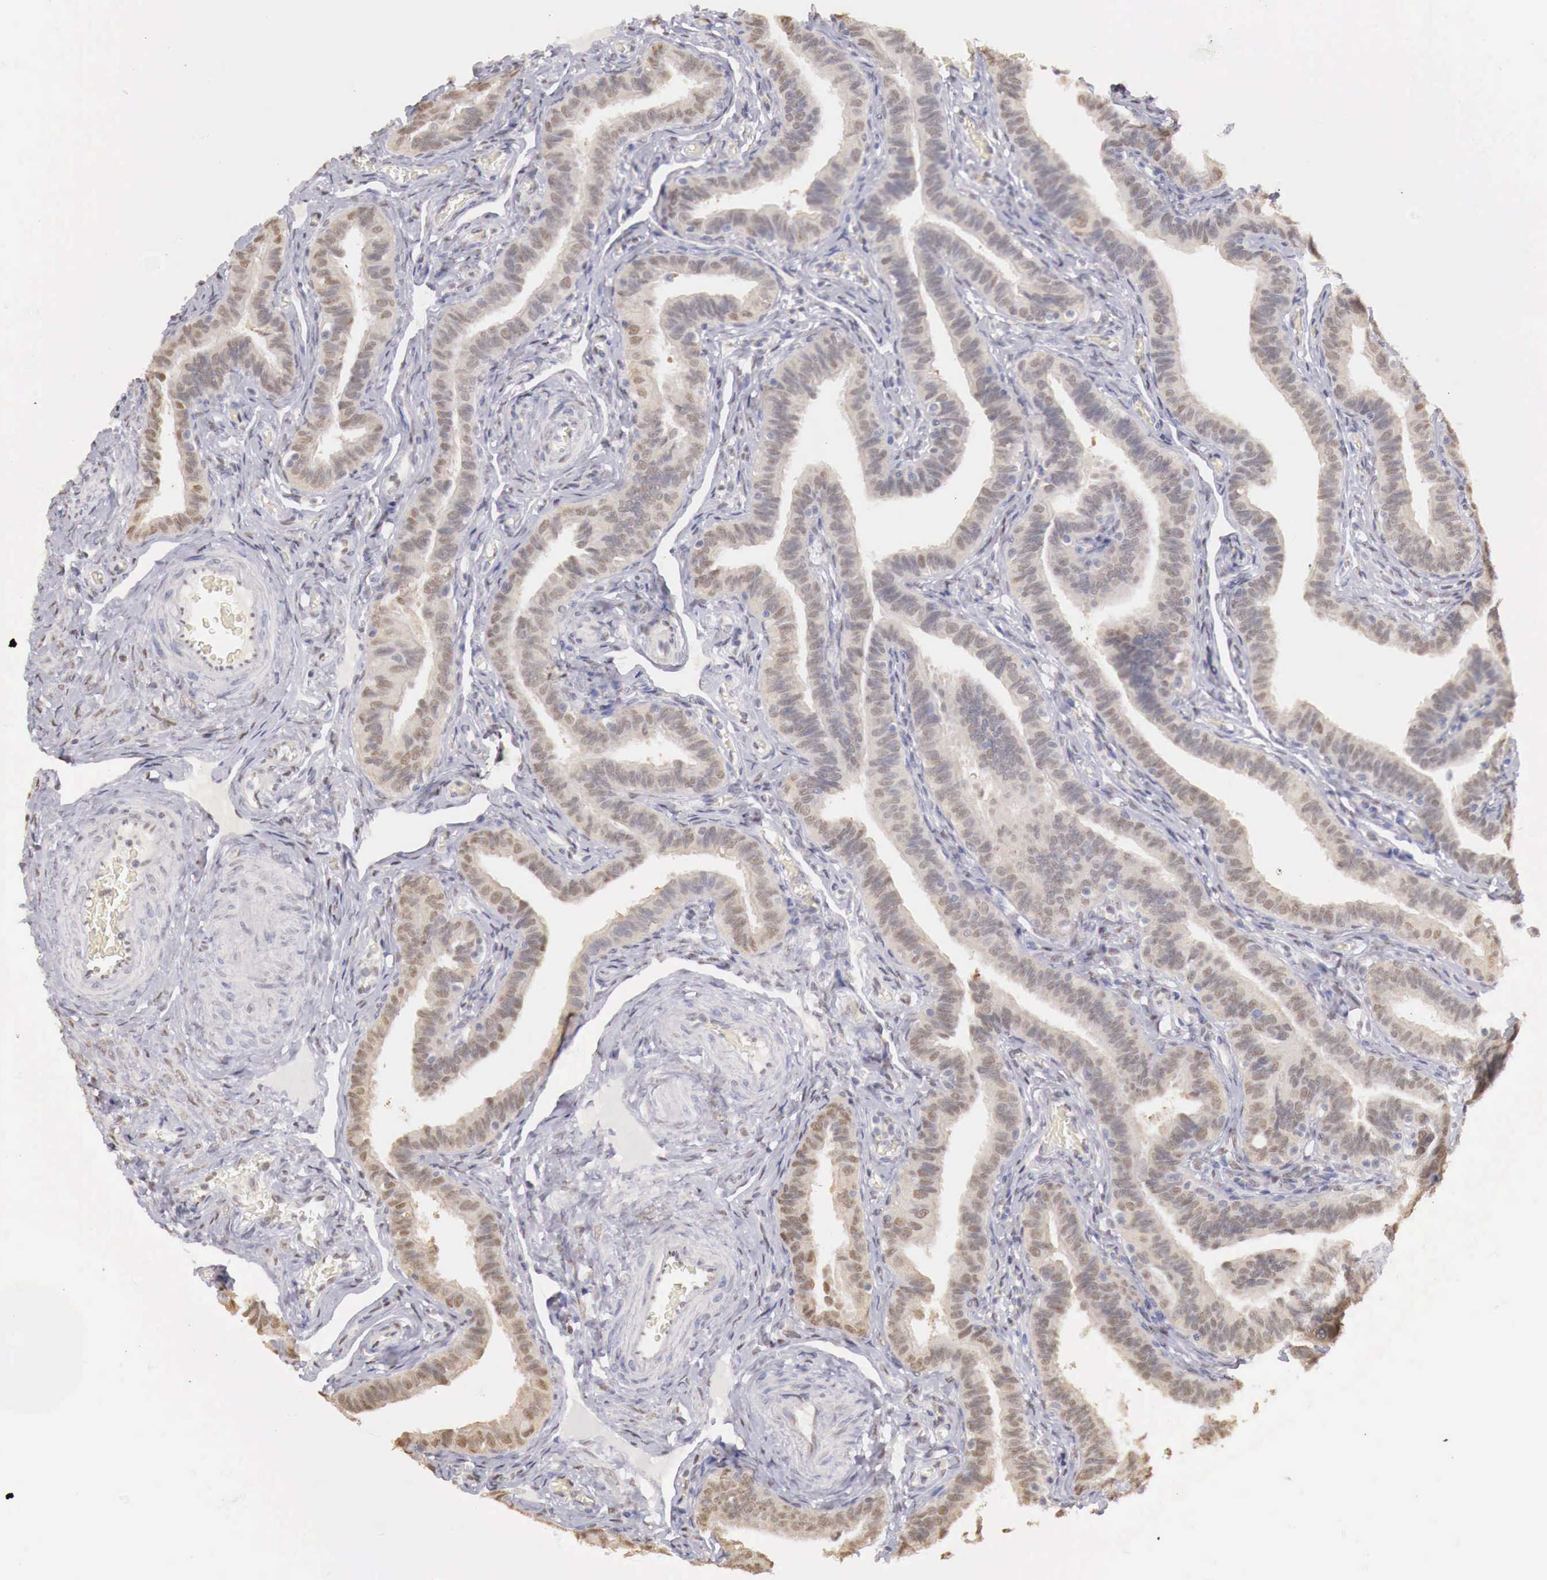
{"staining": {"intensity": "weak", "quantity": "25%-75%", "location": "nuclear"}, "tissue": "fallopian tube", "cell_type": "Glandular cells", "image_type": "normal", "snomed": [{"axis": "morphology", "description": "Normal tissue, NOS"}, {"axis": "topography", "description": "Fallopian tube"}], "caption": "Protein expression analysis of normal fallopian tube reveals weak nuclear positivity in about 25%-75% of glandular cells.", "gene": "UBA1", "patient": {"sex": "female", "age": 38}}